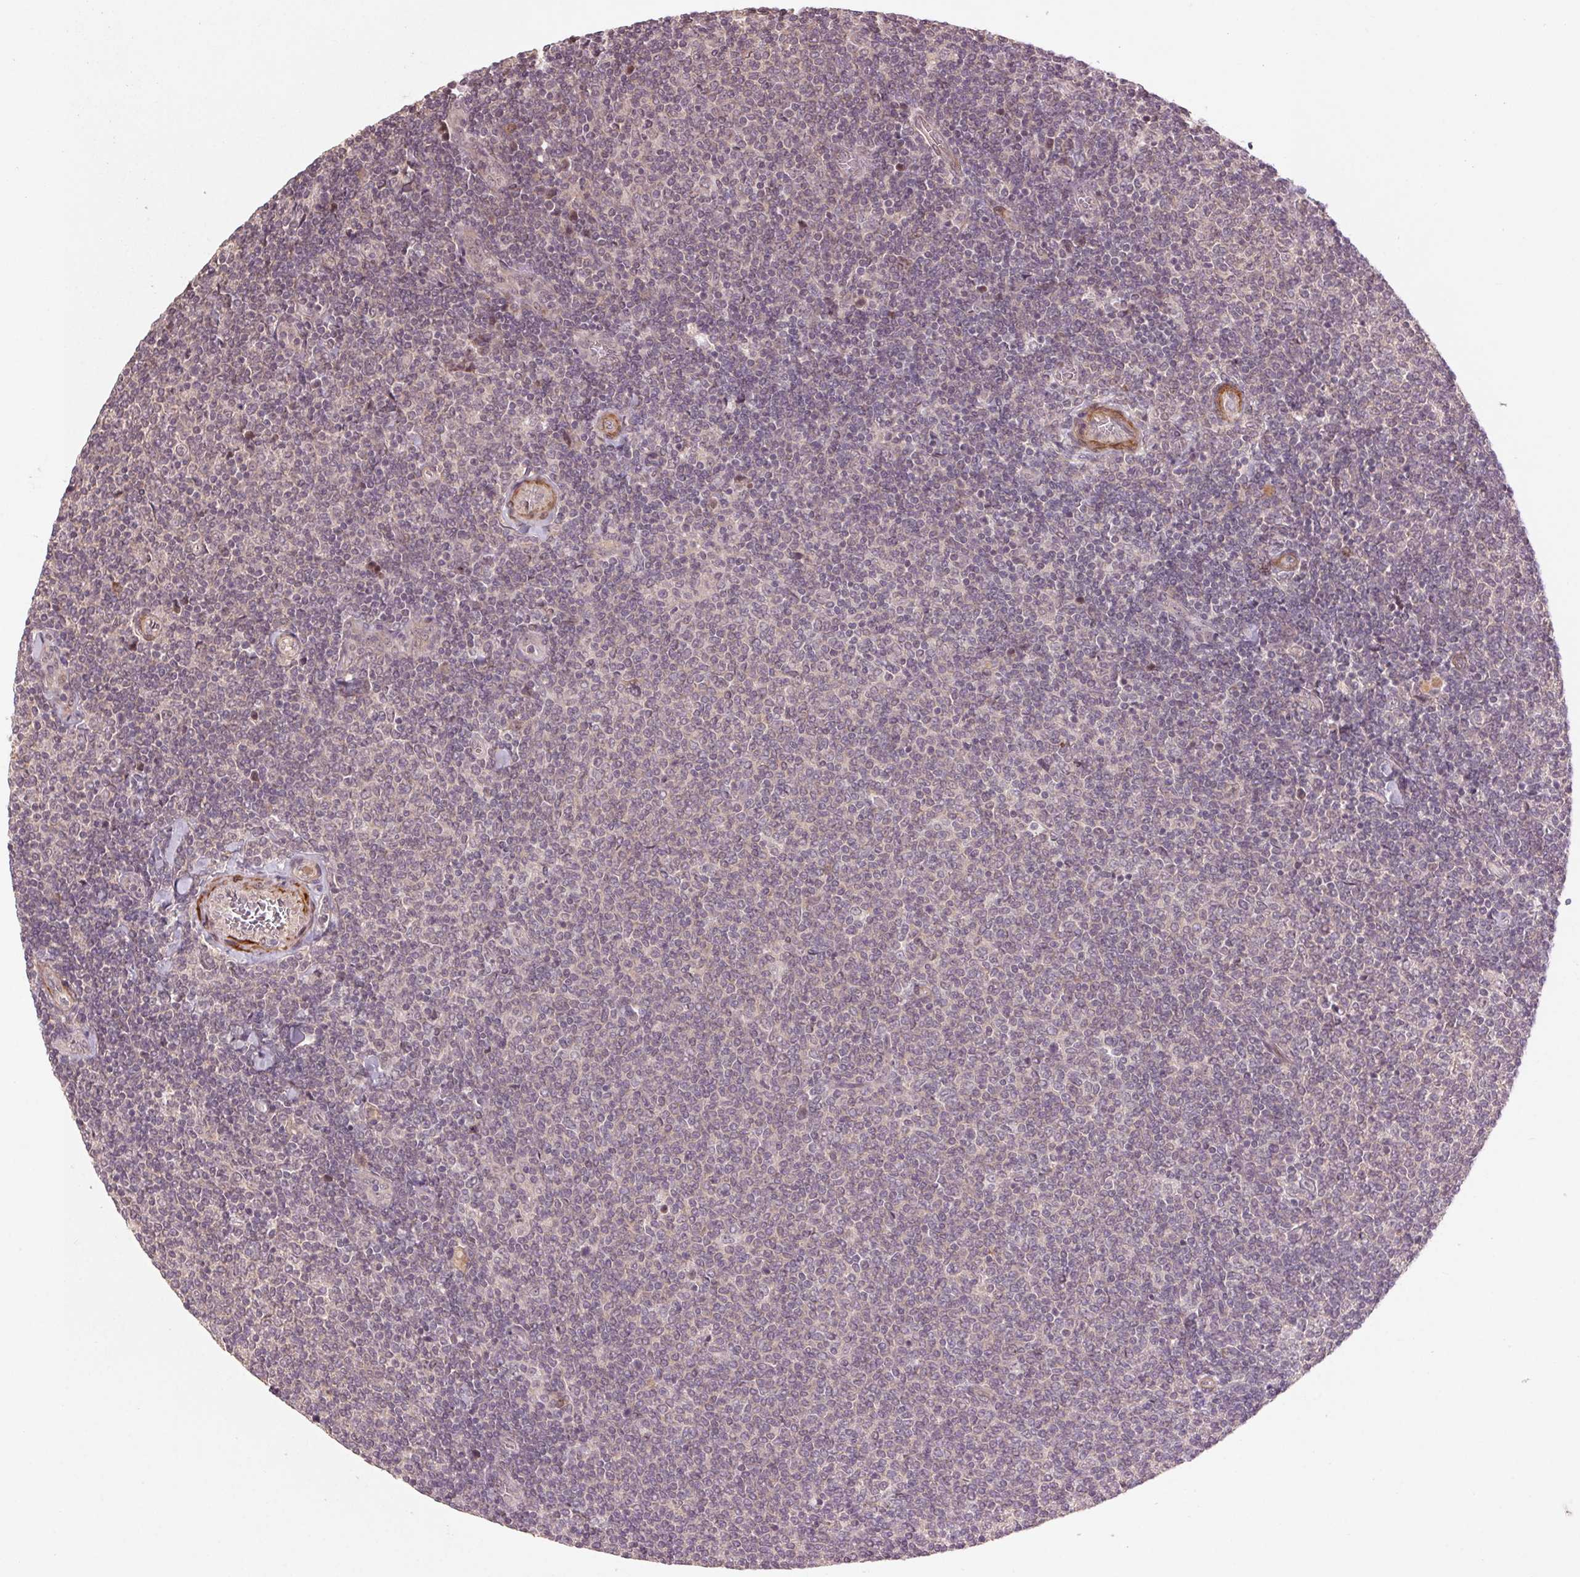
{"staining": {"intensity": "negative", "quantity": "none", "location": "none"}, "tissue": "lymphoma", "cell_type": "Tumor cells", "image_type": "cancer", "snomed": [{"axis": "morphology", "description": "Malignant lymphoma, non-Hodgkin's type, Low grade"}, {"axis": "topography", "description": "Lymph node"}], "caption": "A high-resolution micrograph shows immunohistochemistry staining of low-grade malignant lymphoma, non-Hodgkin's type, which shows no significant staining in tumor cells.", "gene": "SMLR1", "patient": {"sex": "male", "age": 52}}